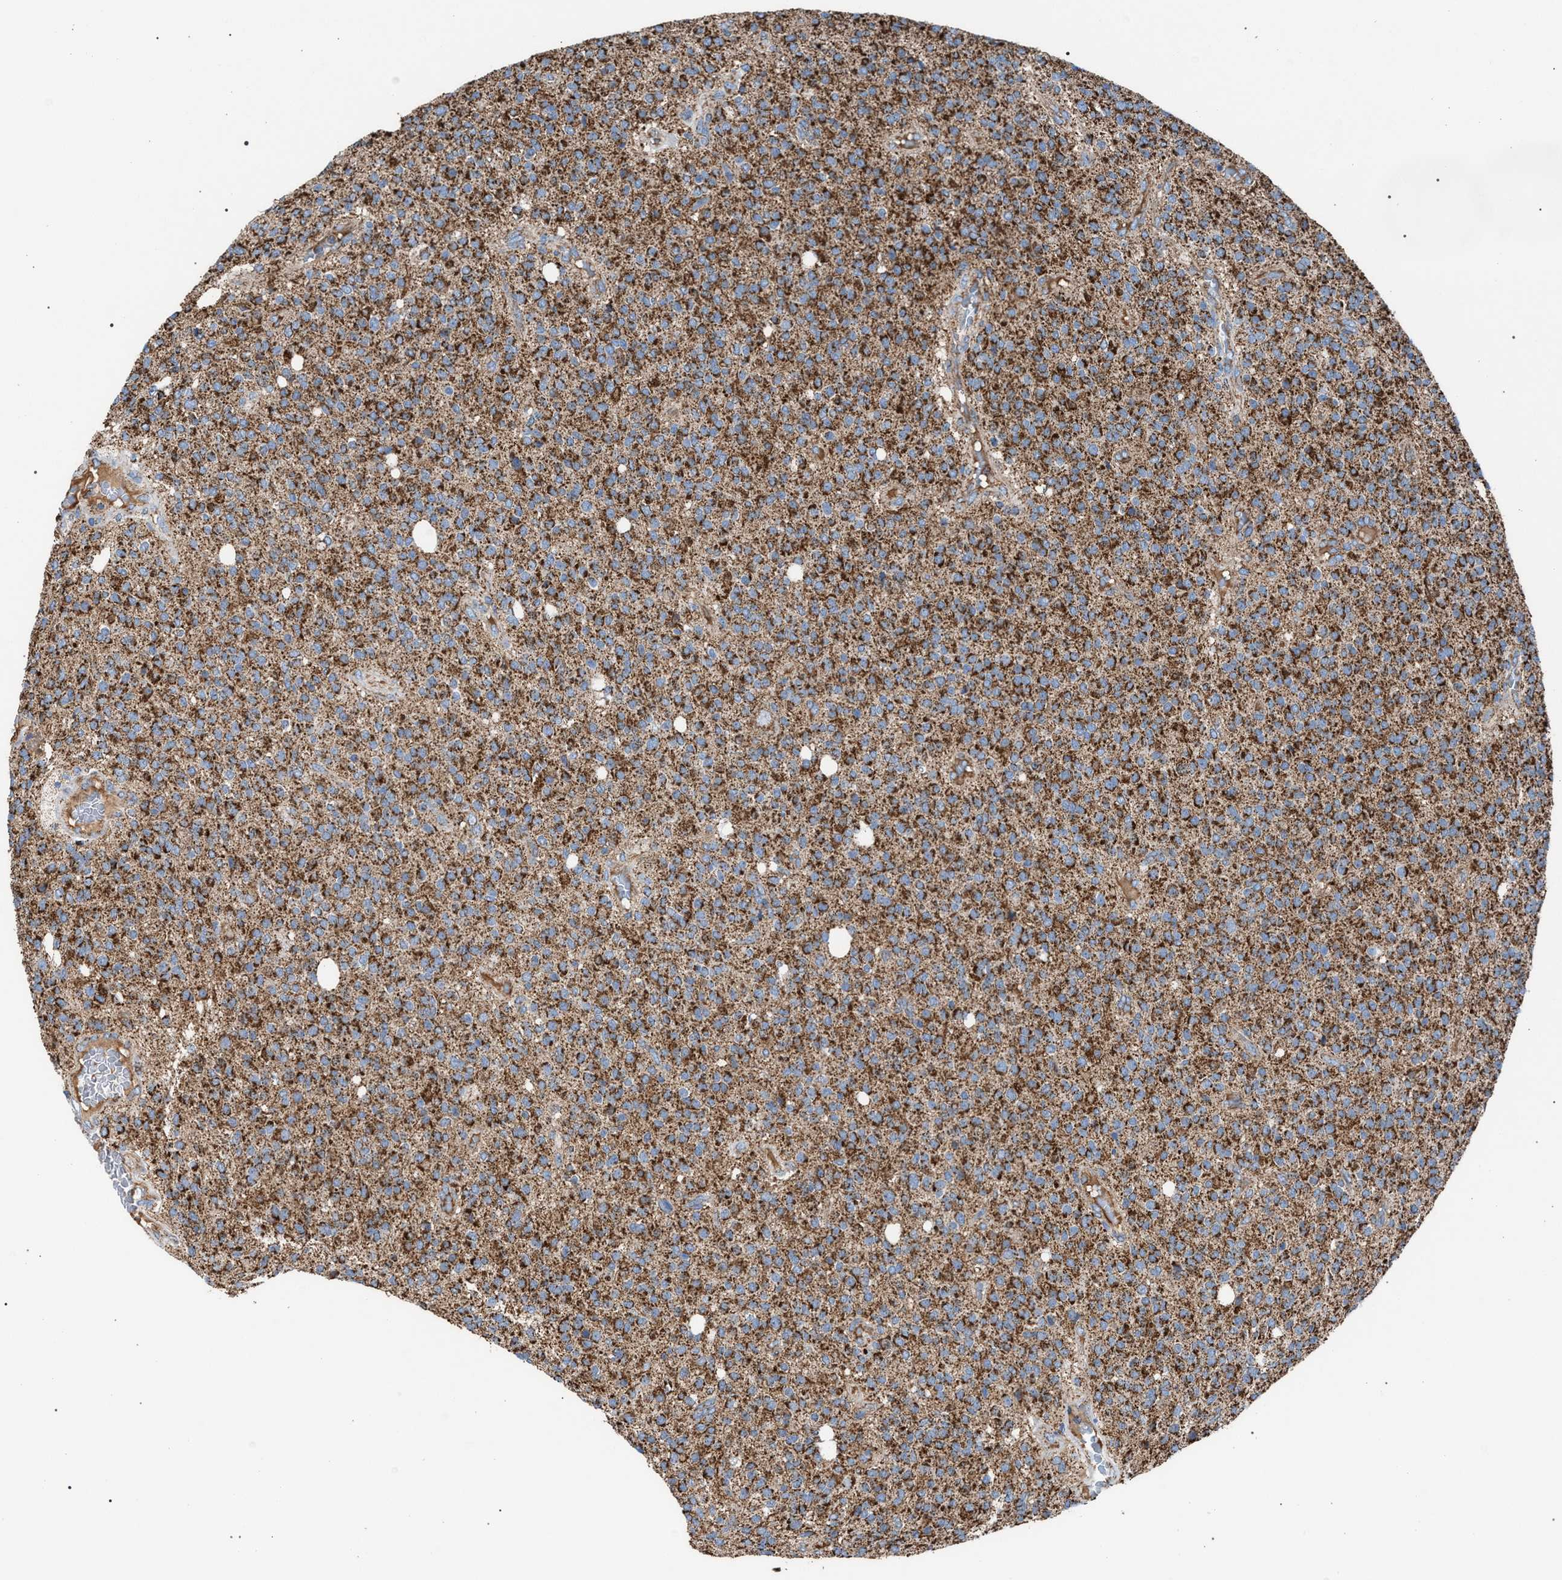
{"staining": {"intensity": "strong", "quantity": ">75%", "location": "cytoplasmic/membranous"}, "tissue": "glioma", "cell_type": "Tumor cells", "image_type": "cancer", "snomed": [{"axis": "morphology", "description": "Glioma, malignant, High grade"}, {"axis": "topography", "description": "Brain"}], "caption": "About >75% of tumor cells in glioma display strong cytoplasmic/membranous protein positivity as visualized by brown immunohistochemical staining.", "gene": "VPS13A", "patient": {"sex": "male", "age": 34}}